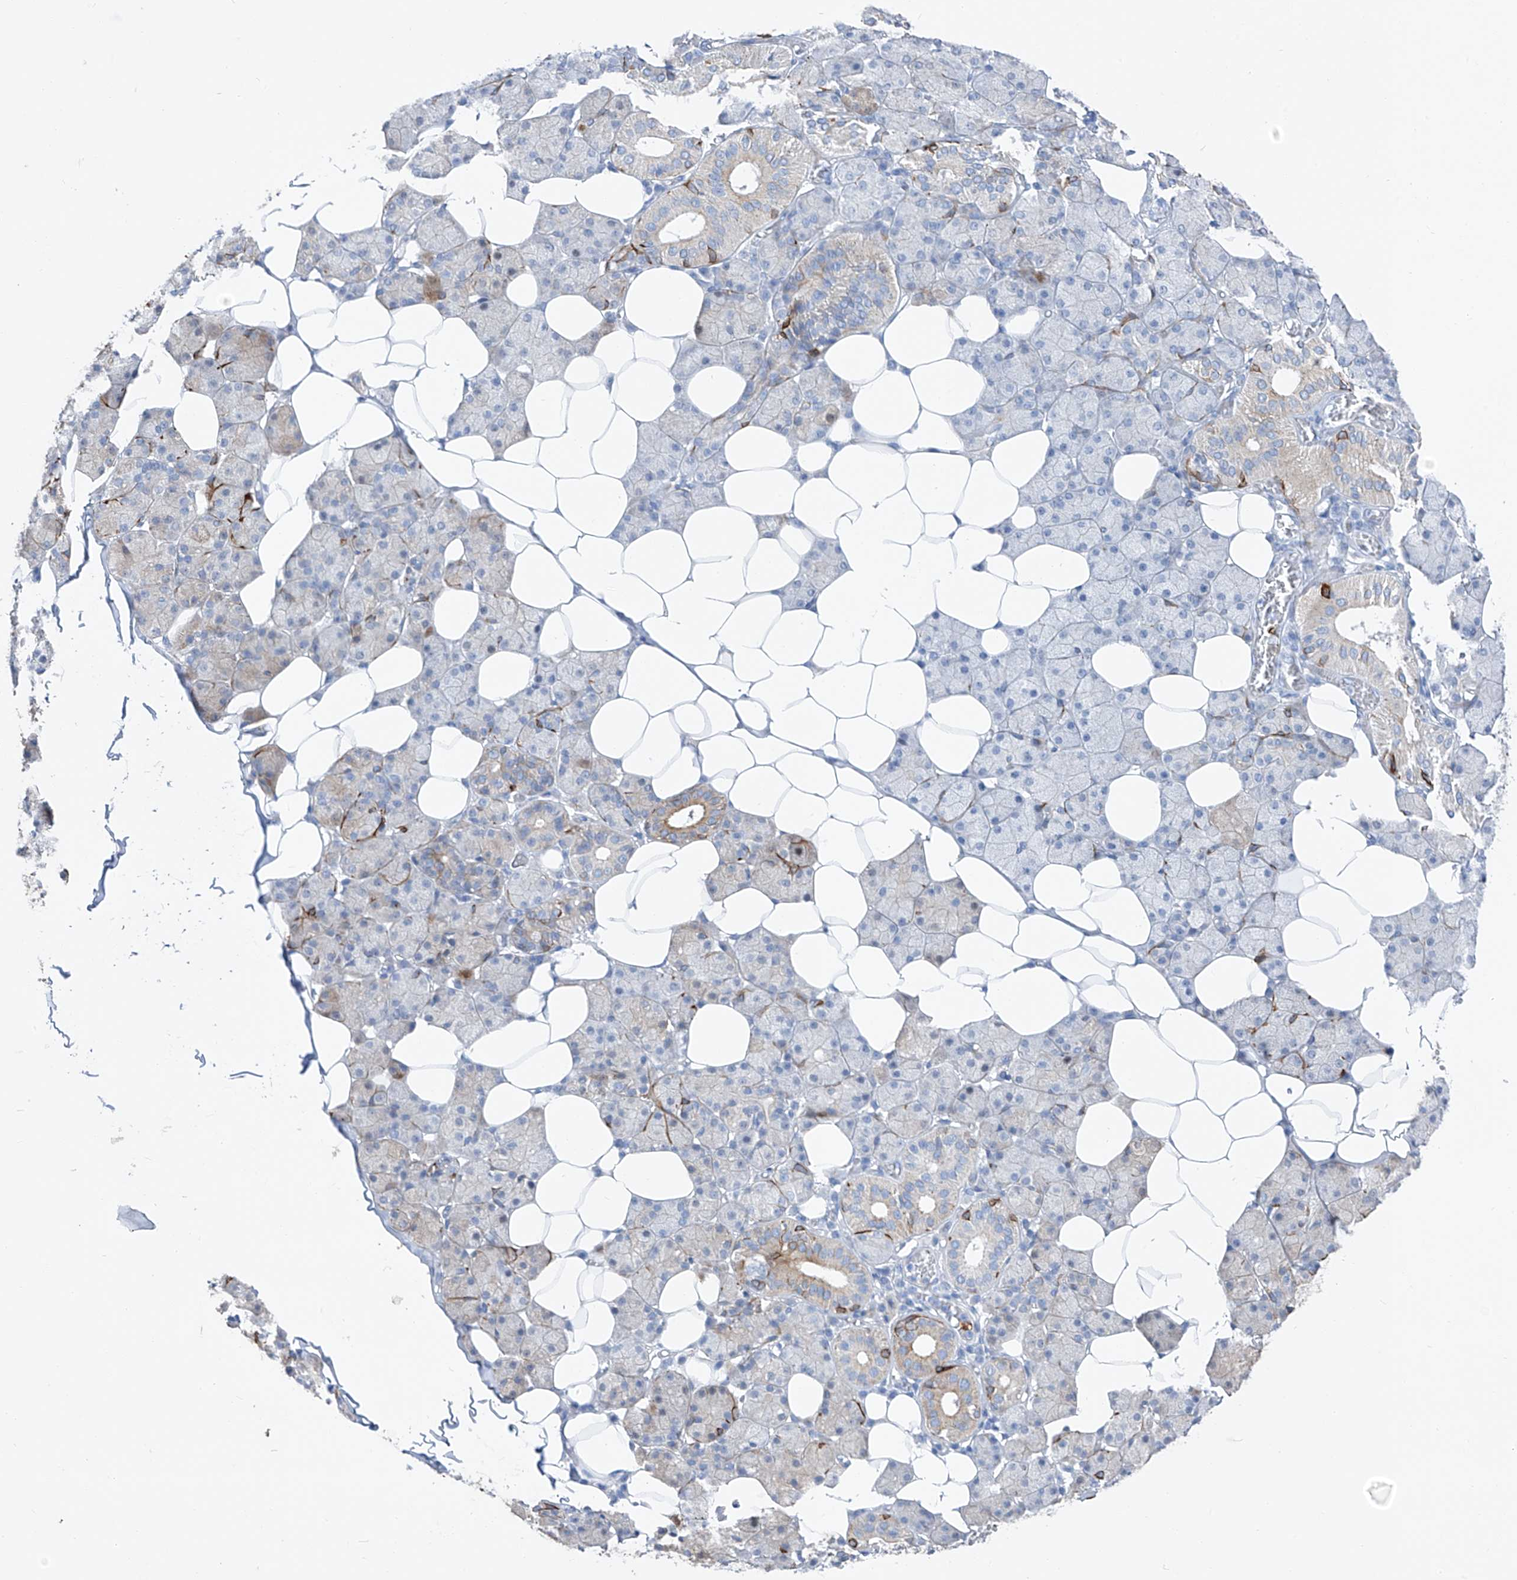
{"staining": {"intensity": "strong", "quantity": "<25%", "location": "cytoplasmic/membranous"}, "tissue": "salivary gland", "cell_type": "Glandular cells", "image_type": "normal", "snomed": [{"axis": "morphology", "description": "Normal tissue, NOS"}, {"axis": "topography", "description": "Salivary gland"}], "caption": "IHC of unremarkable salivary gland displays medium levels of strong cytoplasmic/membranous positivity in about <25% of glandular cells. The protein is shown in brown color, while the nuclei are stained blue.", "gene": "FRS3", "patient": {"sex": "female", "age": 33}}